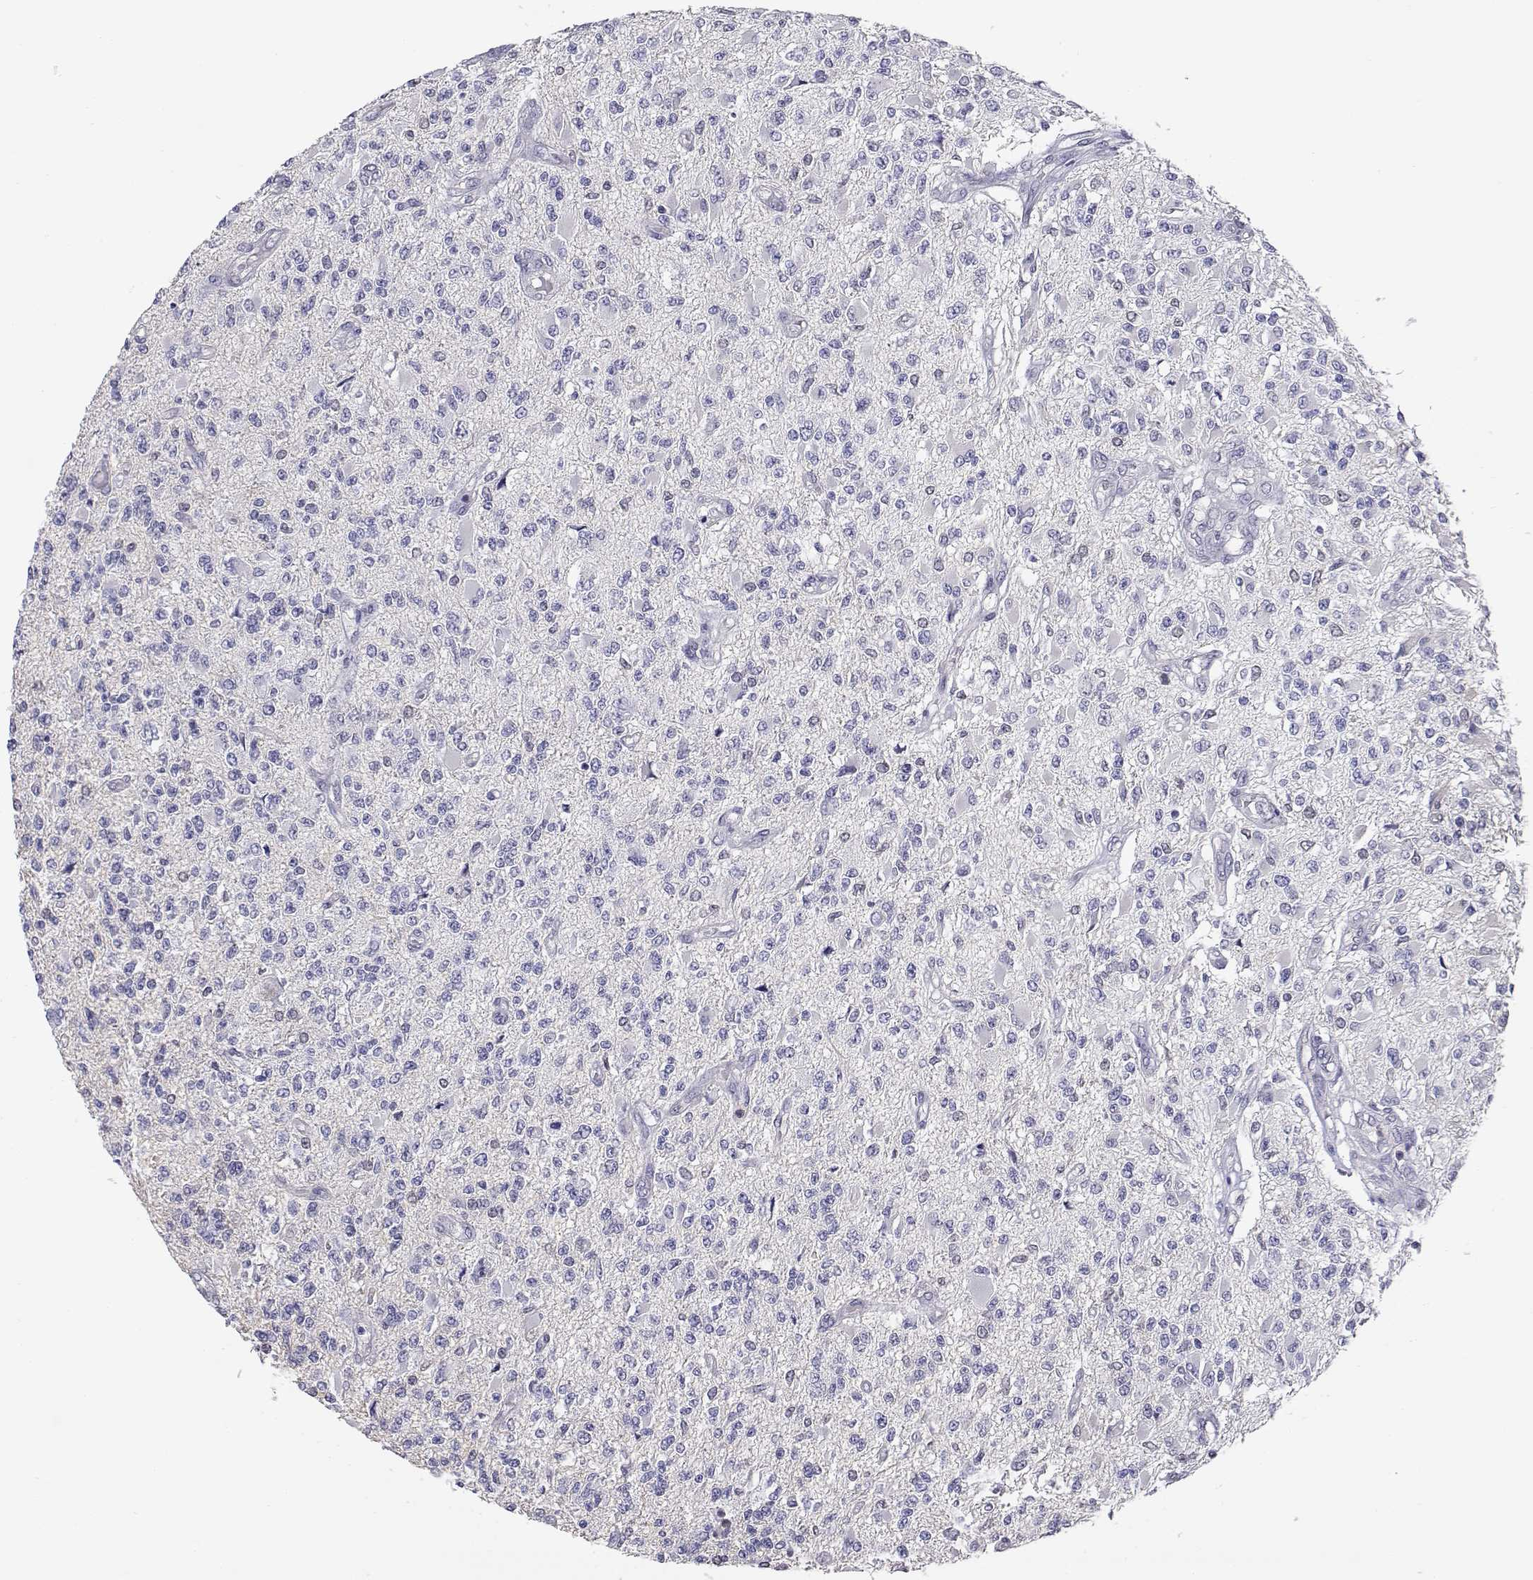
{"staining": {"intensity": "negative", "quantity": "none", "location": "none"}, "tissue": "glioma", "cell_type": "Tumor cells", "image_type": "cancer", "snomed": [{"axis": "morphology", "description": "Glioma, malignant, High grade"}, {"axis": "topography", "description": "Brain"}], "caption": "The immunohistochemistry (IHC) micrograph has no significant expression in tumor cells of malignant glioma (high-grade) tissue.", "gene": "ADA", "patient": {"sex": "female", "age": 63}}